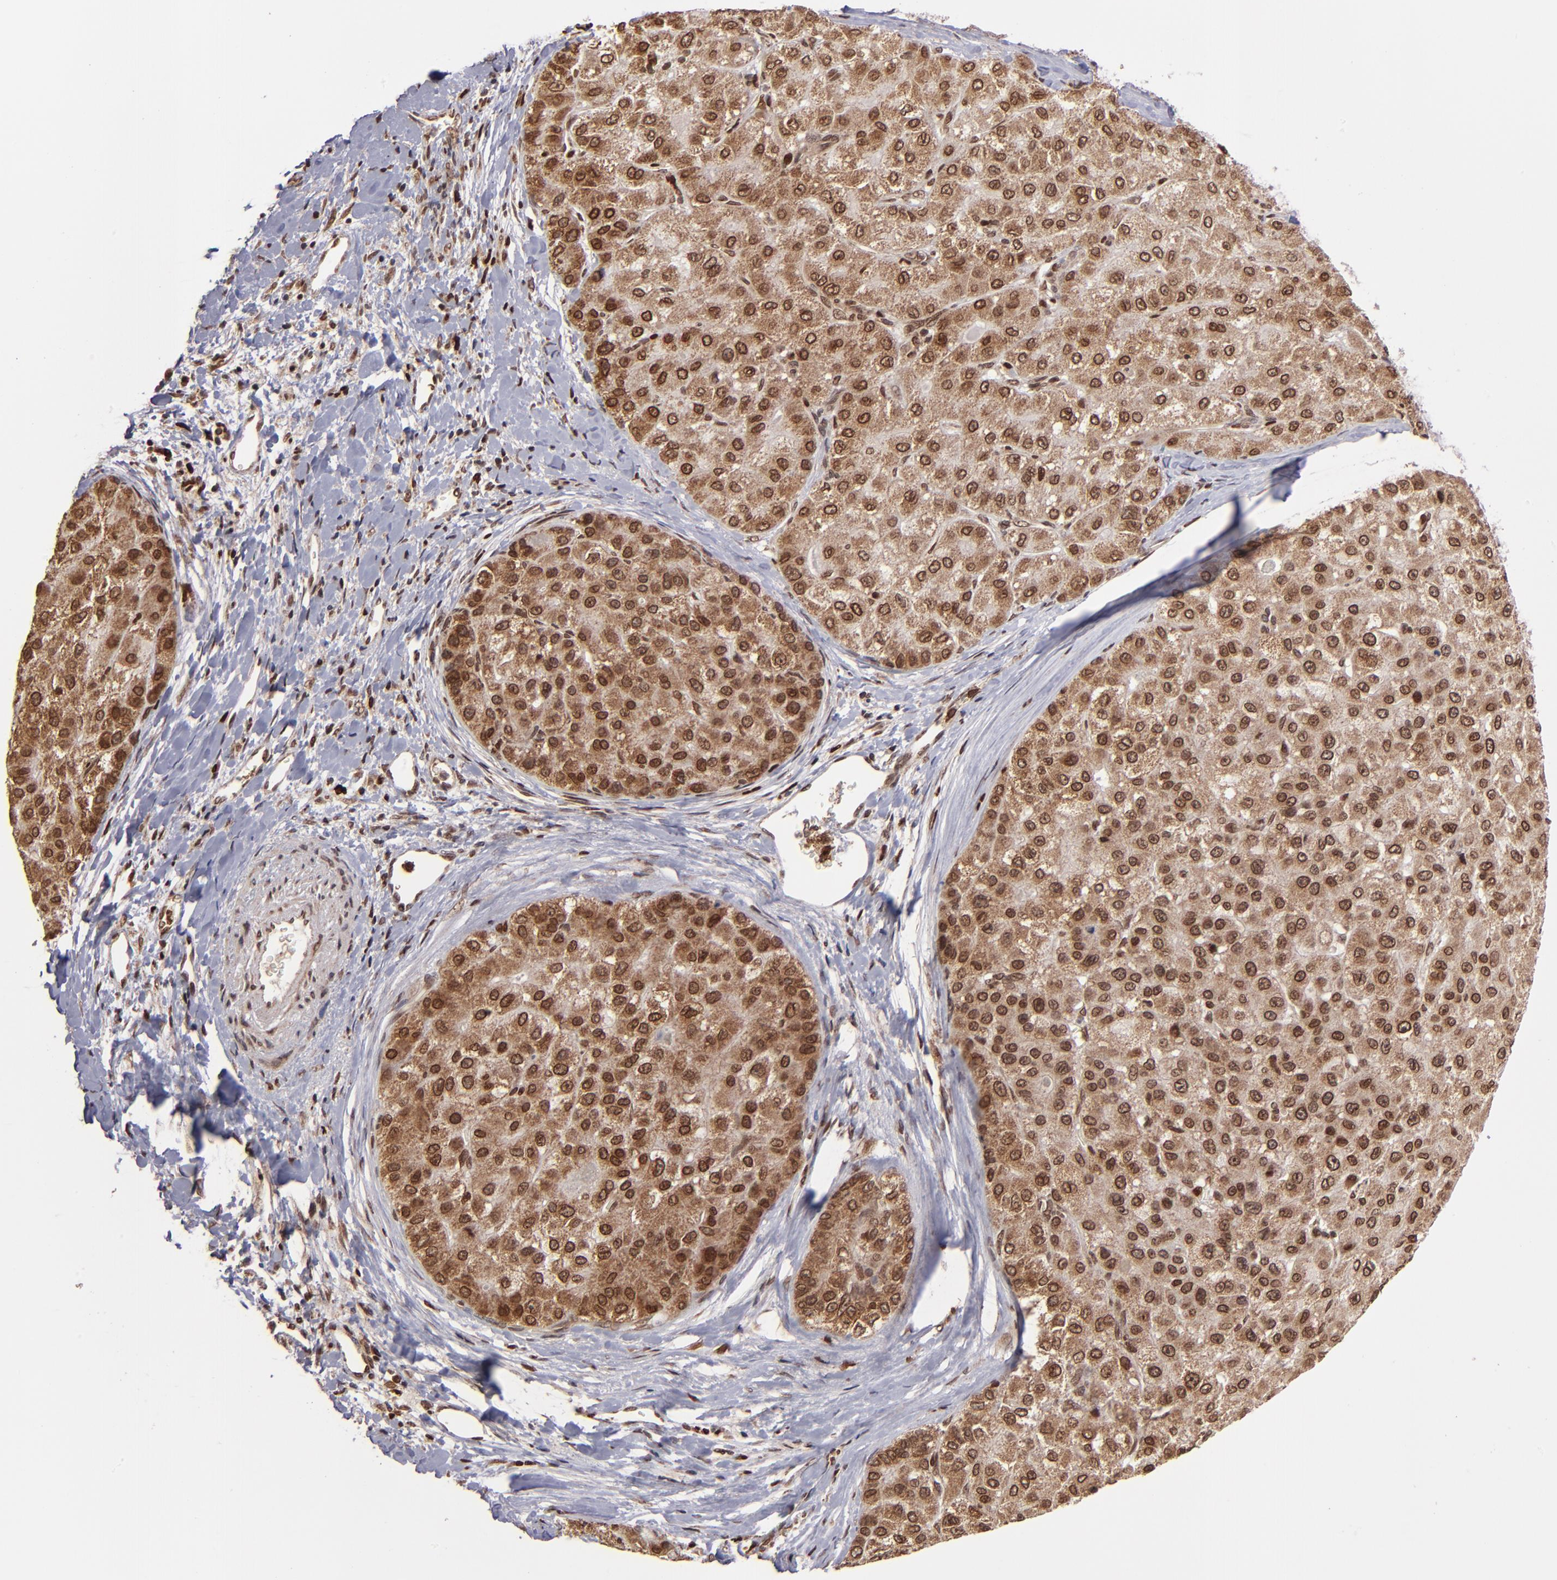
{"staining": {"intensity": "strong", "quantity": ">75%", "location": "cytoplasmic/membranous,nuclear"}, "tissue": "liver cancer", "cell_type": "Tumor cells", "image_type": "cancer", "snomed": [{"axis": "morphology", "description": "Carcinoma, Hepatocellular, NOS"}, {"axis": "topography", "description": "Liver"}], "caption": "A photomicrograph of human liver hepatocellular carcinoma stained for a protein exhibits strong cytoplasmic/membranous and nuclear brown staining in tumor cells. (Stains: DAB in brown, nuclei in blue, Microscopy: brightfield microscopy at high magnification).", "gene": "TOP1MT", "patient": {"sex": "male", "age": 80}}